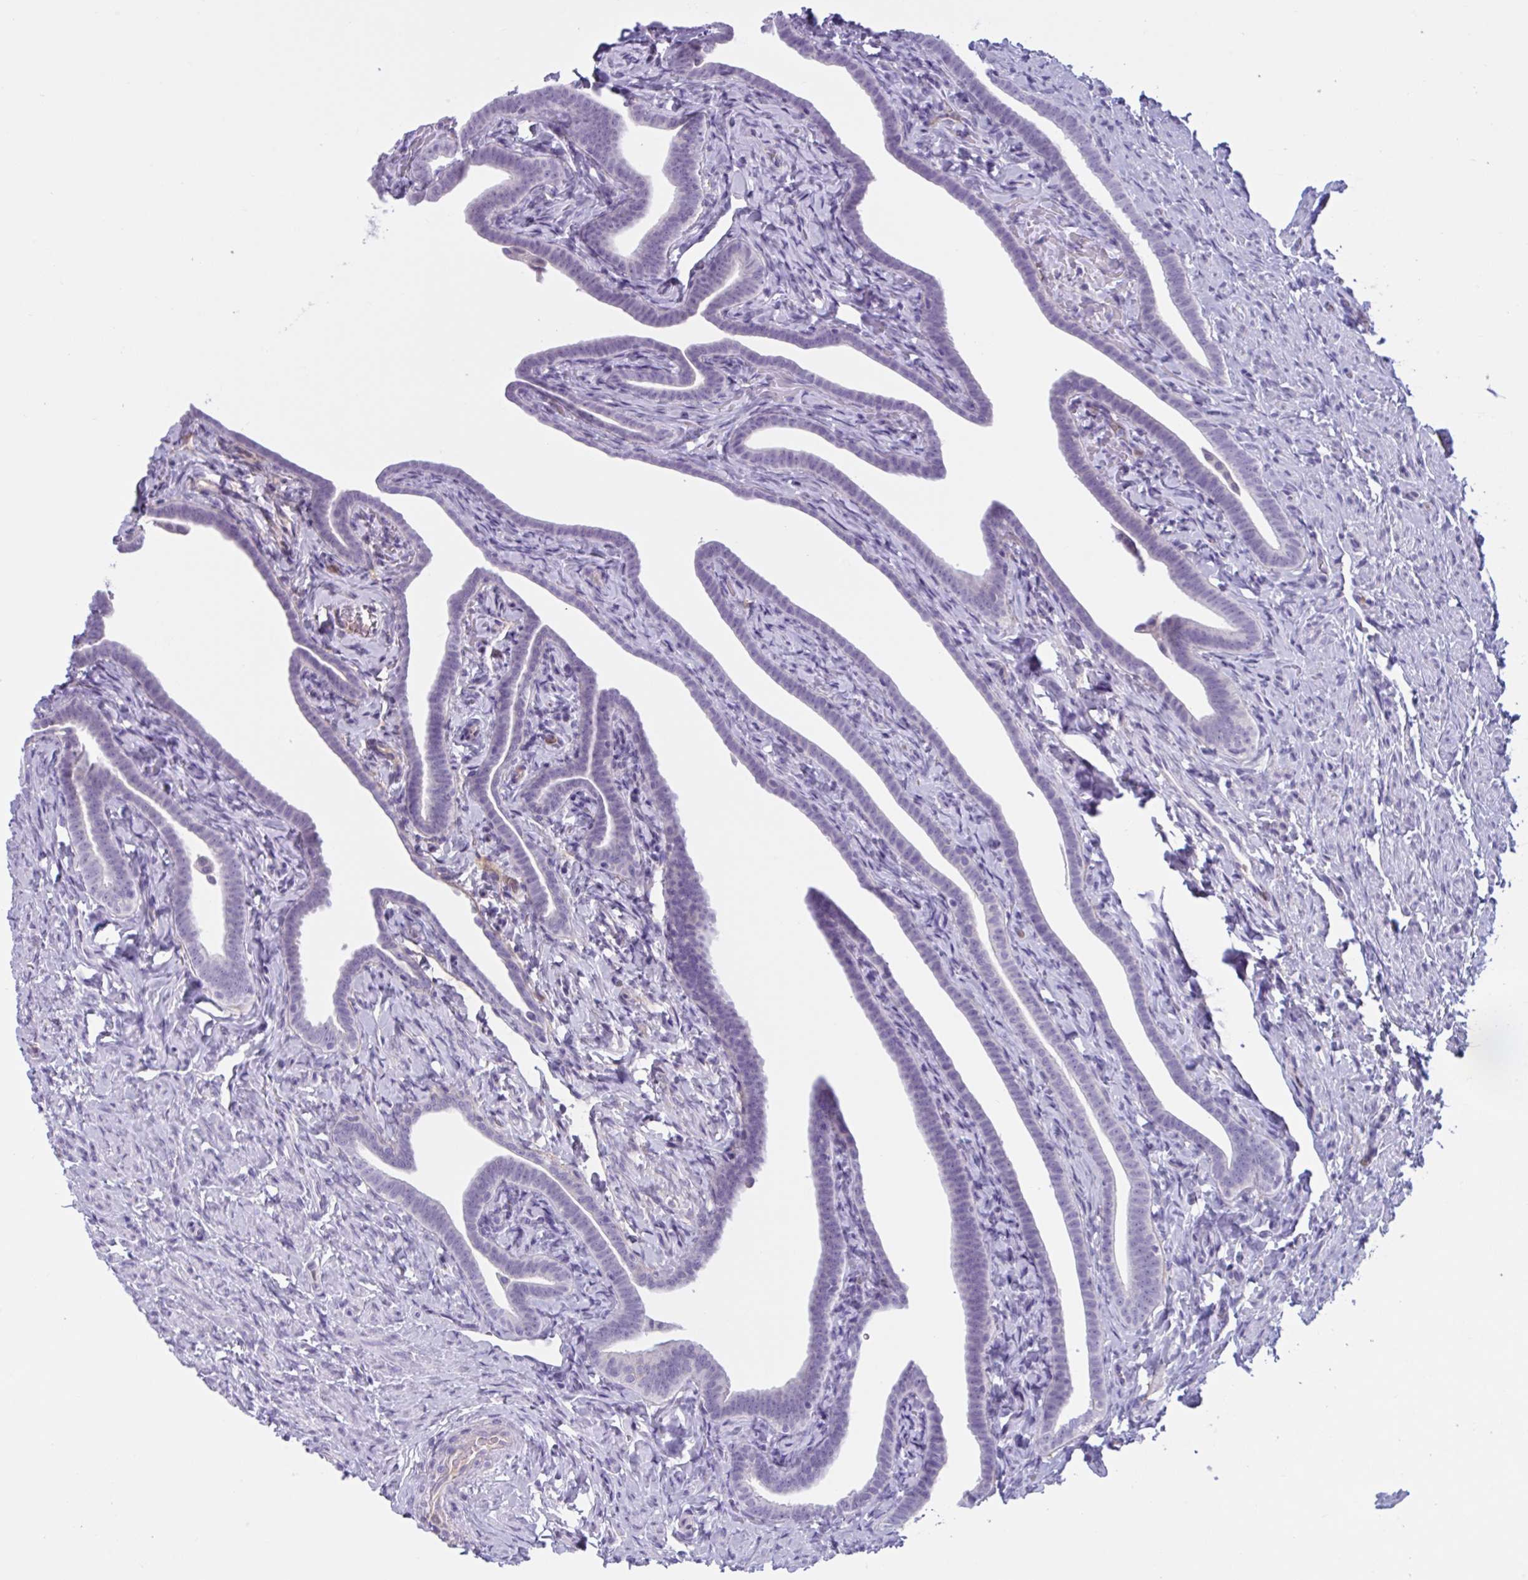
{"staining": {"intensity": "negative", "quantity": "none", "location": "none"}, "tissue": "fallopian tube", "cell_type": "Glandular cells", "image_type": "normal", "snomed": [{"axis": "morphology", "description": "Normal tissue, NOS"}, {"axis": "topography", "description": "Fallopian tube"}], "caption": "The photomicrograph displays no staining of glandular cells in normal fallopian tube. (DAB (3,3'-diaminobenzidine) immunohistochemistry (IHC), high magnification).", "gene": "WNT9B", "patient": {"sex": "female", "age": 69}}